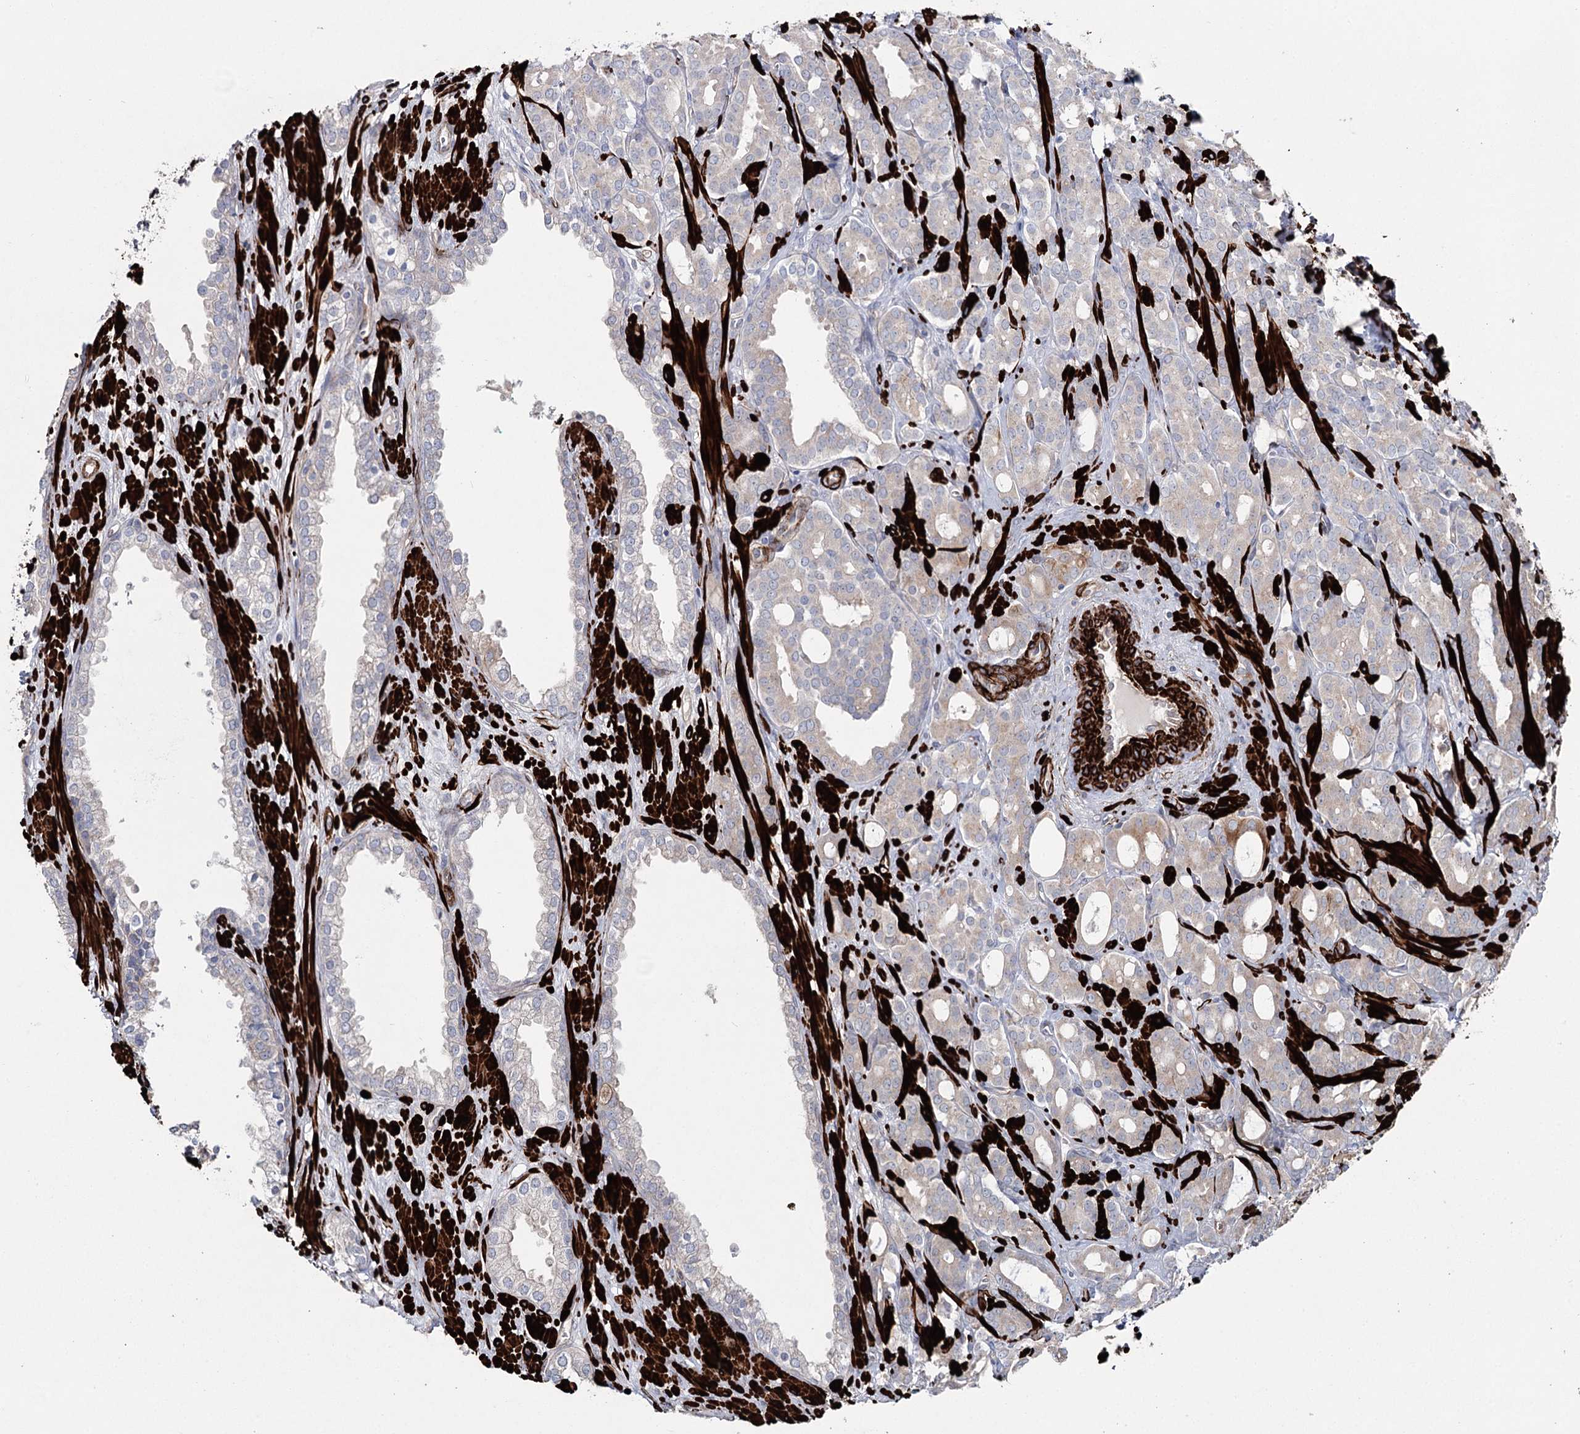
{"staining": {"intensity": "weak", "quantity": "<25%", "location": "cytoplasmic/membranous"}, "tissue": "prostate cancer", "cell_type": "Tumor cells", "image_type": "cancer", "snomed": [{"axis": "morphology", "description": "Adenocarcinoma, High grade"}, {"axis": "topography", "description": "Prostate"}], "caption": "A photomicrograph of human high-grade adenocarcinoma (prostate) is negative for staining in tumor cells.", "gene": "SUMF1", "patient": {"sex": "male", "age": 72}}